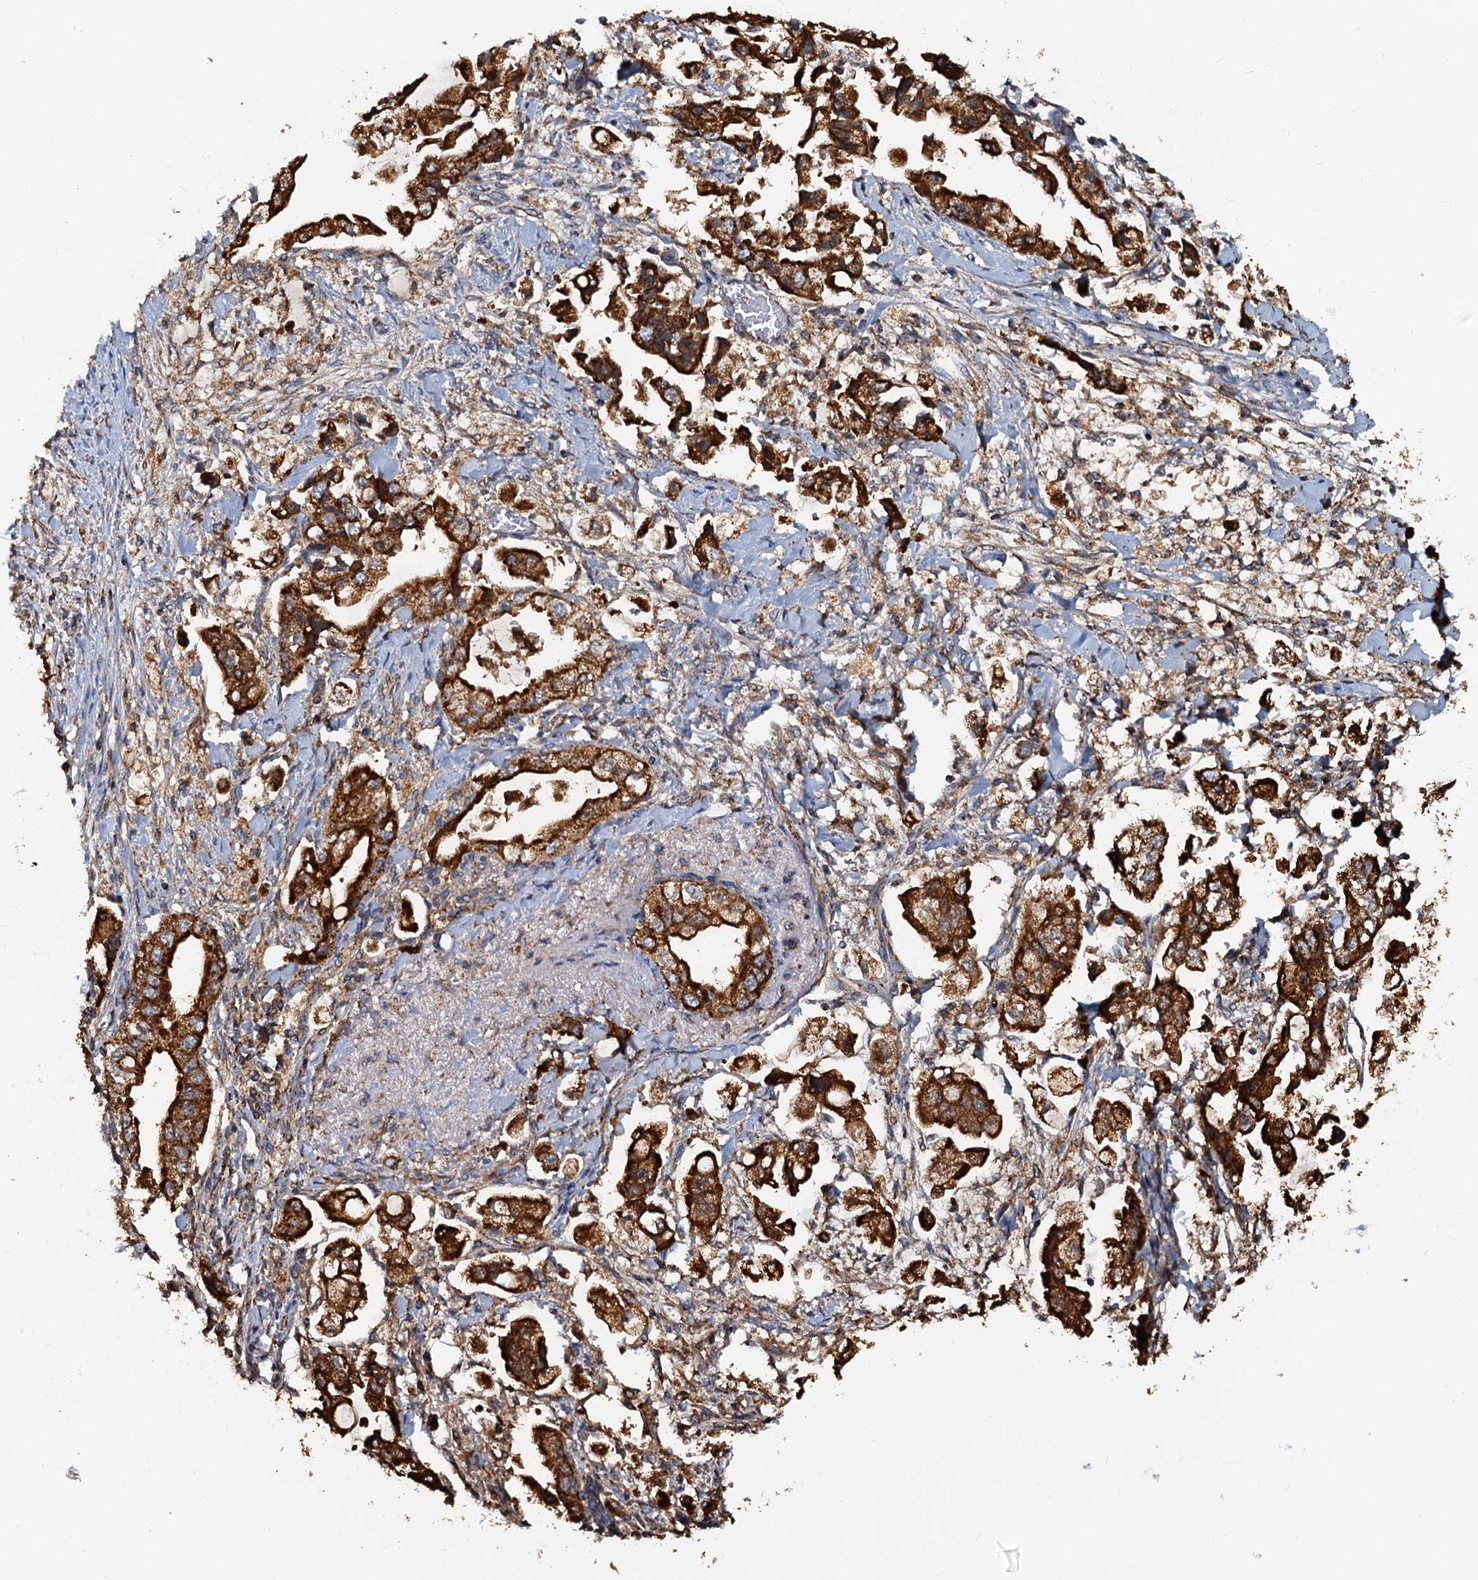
{"staining": {"intensity": "strong", "quantity": ">75%", "location": "cytoplasmic/membranous"}, "tissue": "stomach cancer", "cell_type": "Tumor cells", "image_type": "cancer", "snomed": [{"axis": "morphology", "description": "Adenocarcinoma, NOS"}, {"axis": "topography", "description": "Stomach"}], "caption": "Immunohistochemistry (IHC) of human adenocarcinoma (stomach) displays high levels of strong cytoplasmic/membranous staining in about >75% of tumor cells.", "gene": "AAGAB", "patient": {"sex": "male", "age": 62}}